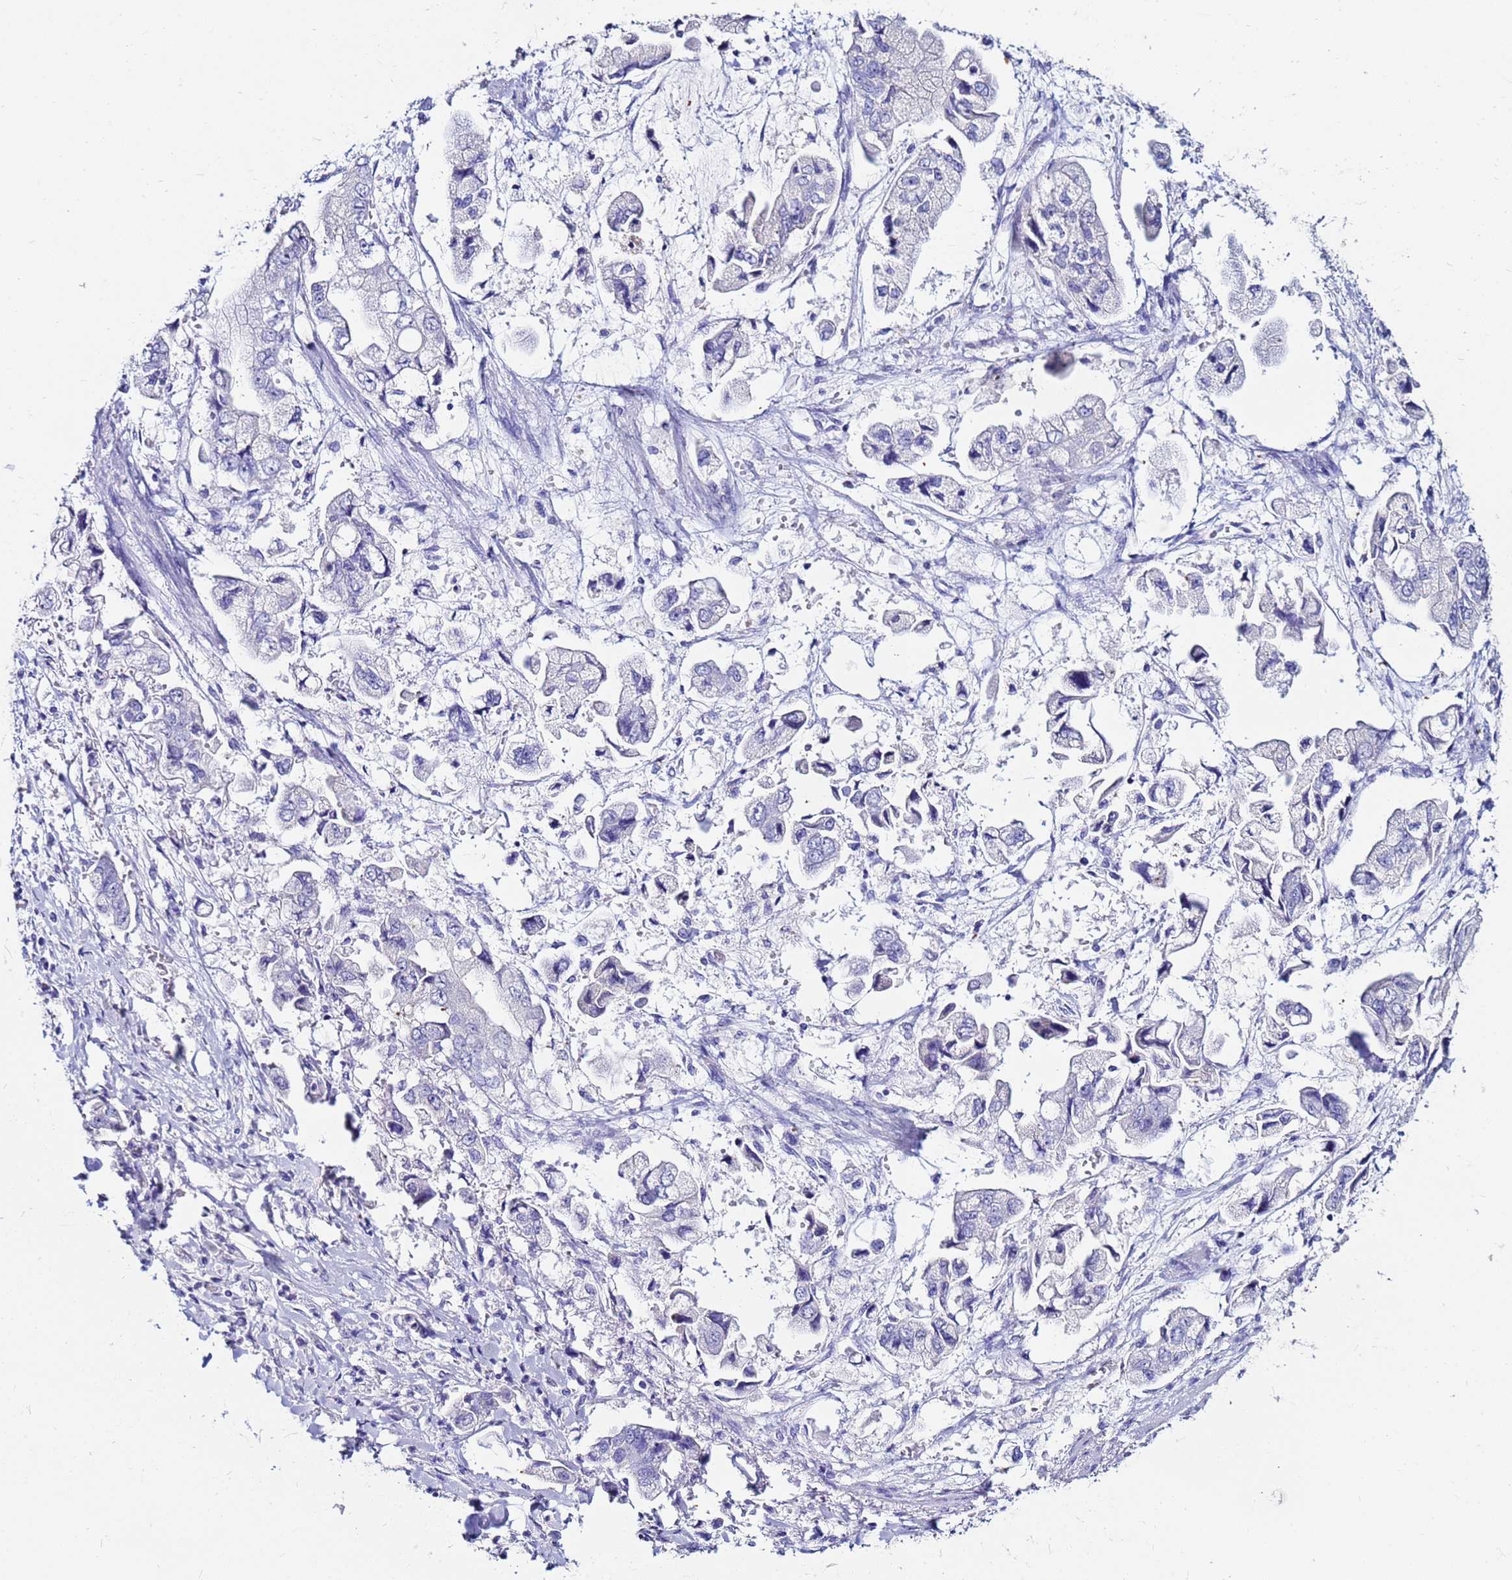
{"staining": {"intensity": "negative", "quantity": "none", "location": "none"}, "tissue": "stomach cancer", "cell_type": "Tumor cells", "image_type": "cancer", "snomed": [{"axis": "morphology", "description": "Adenocarcinoma, NOS"}, {"axis": "topography", "description": "Stomach"}], "caption": "Tumor cells show no significant expression in stomach adenocarcinoma. (DAB (3,3'-diaminobenzidine) immunohistochemistry visualized using brightfield microscopy, high magnification).", "gene": "PPP1R14C", "patient": {"sex": "male", "age": 62}}